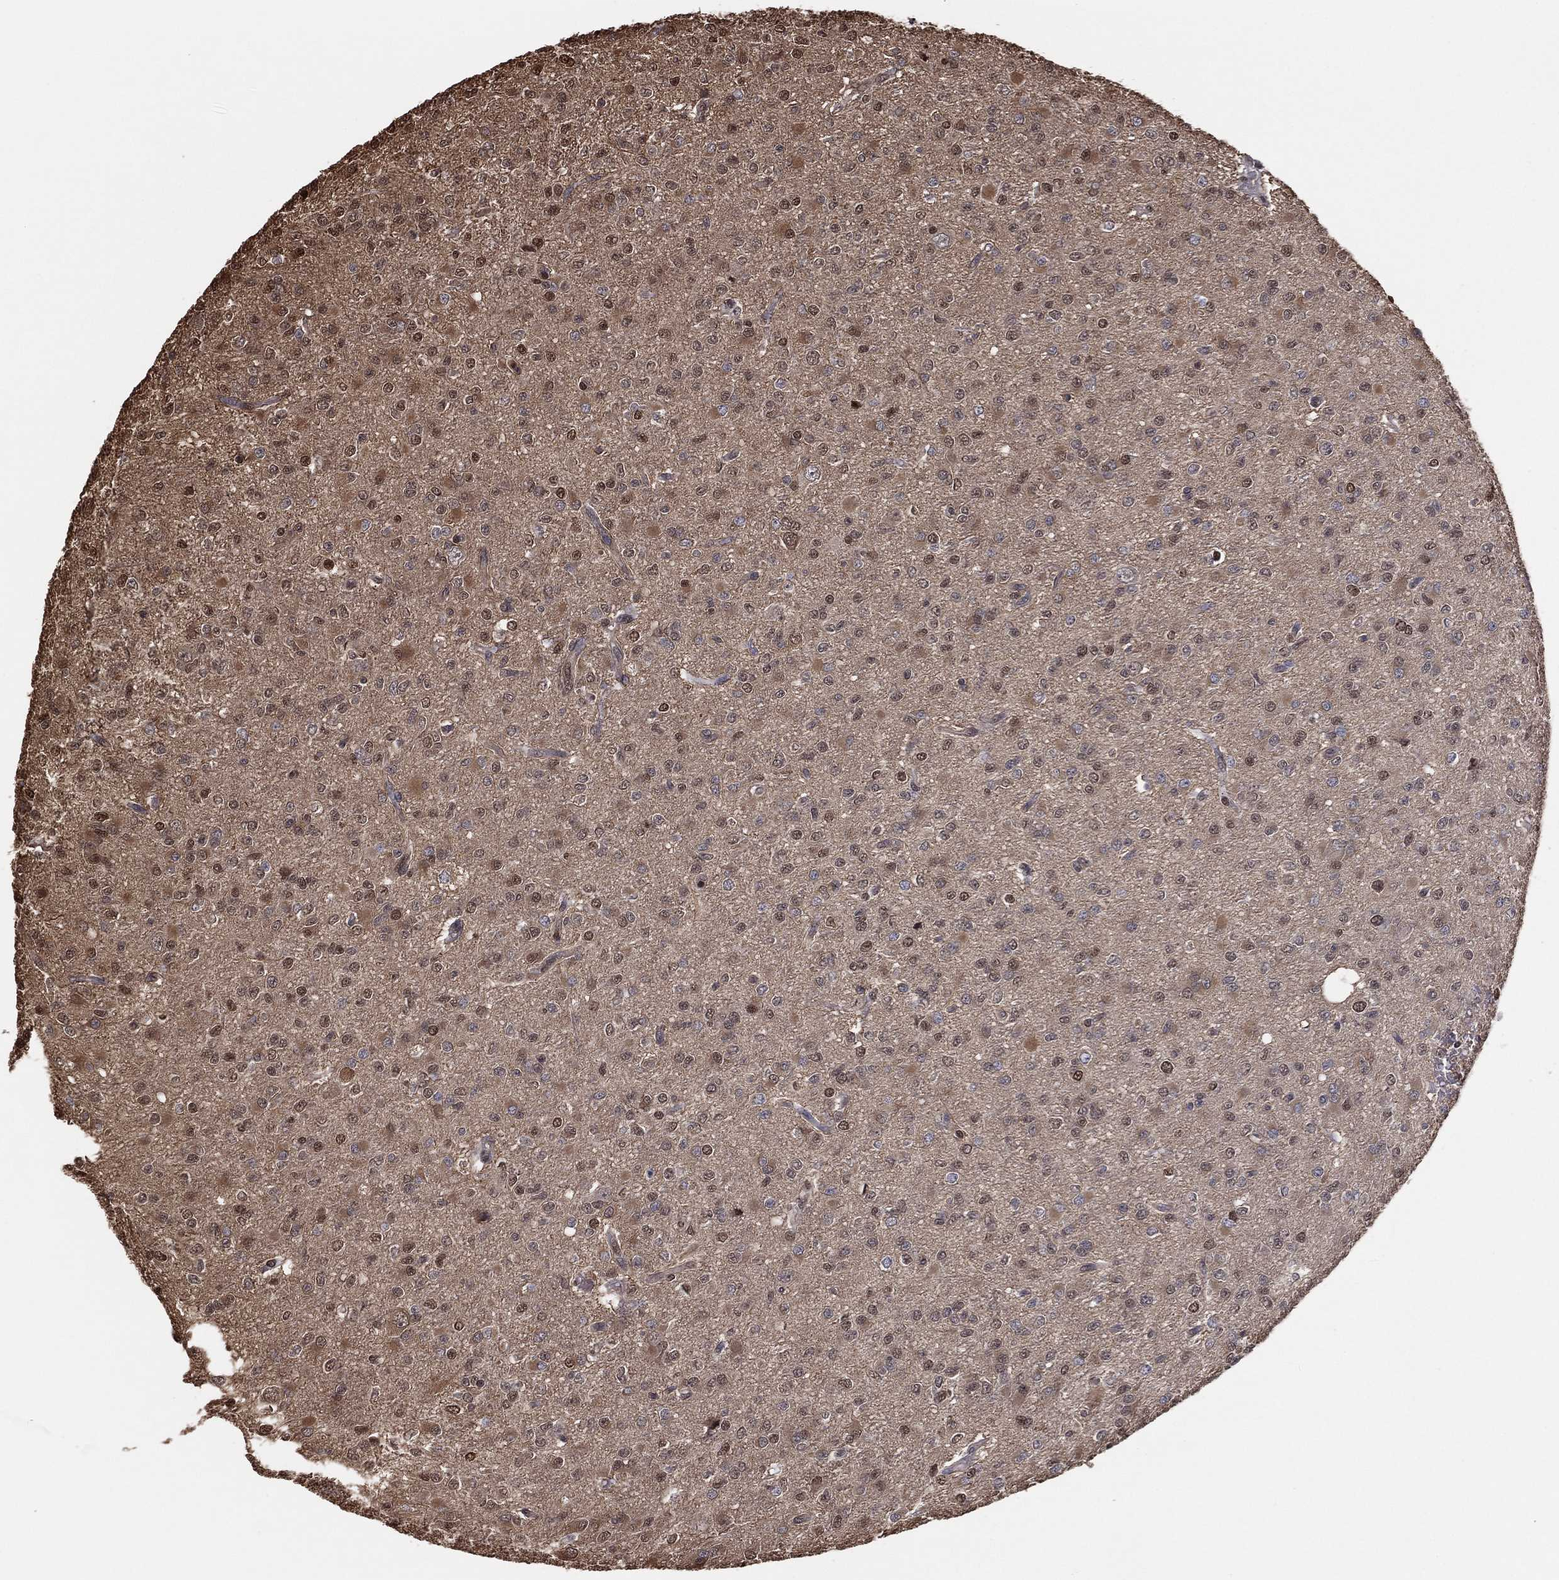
{"staining": {"intensity": "moderate", "quantity": "25%-75%", "location": "cytoplasmic/membranous,nuclear"}, "tissue": "glioma", "cell_type": "Tumor cells", "image_type": "cancer", "snomed": [{"axis": "morphology", "description": "Glioma, malignant, Low grade"}, {"axis": "topography", "description": "Brain"}], "caption": "Protein analysis of glioma tissue demonstrates moderate cytoplasmic/membranous and nuclear staining in about 25%-75% of tumor cells. The protein is stained brown, and the nuclei are stained in blue (DAB IHC with brightfield microscopy, high magnification).", "gene": "GAPDH", "patient": {"sex": "male", "age": 27}}